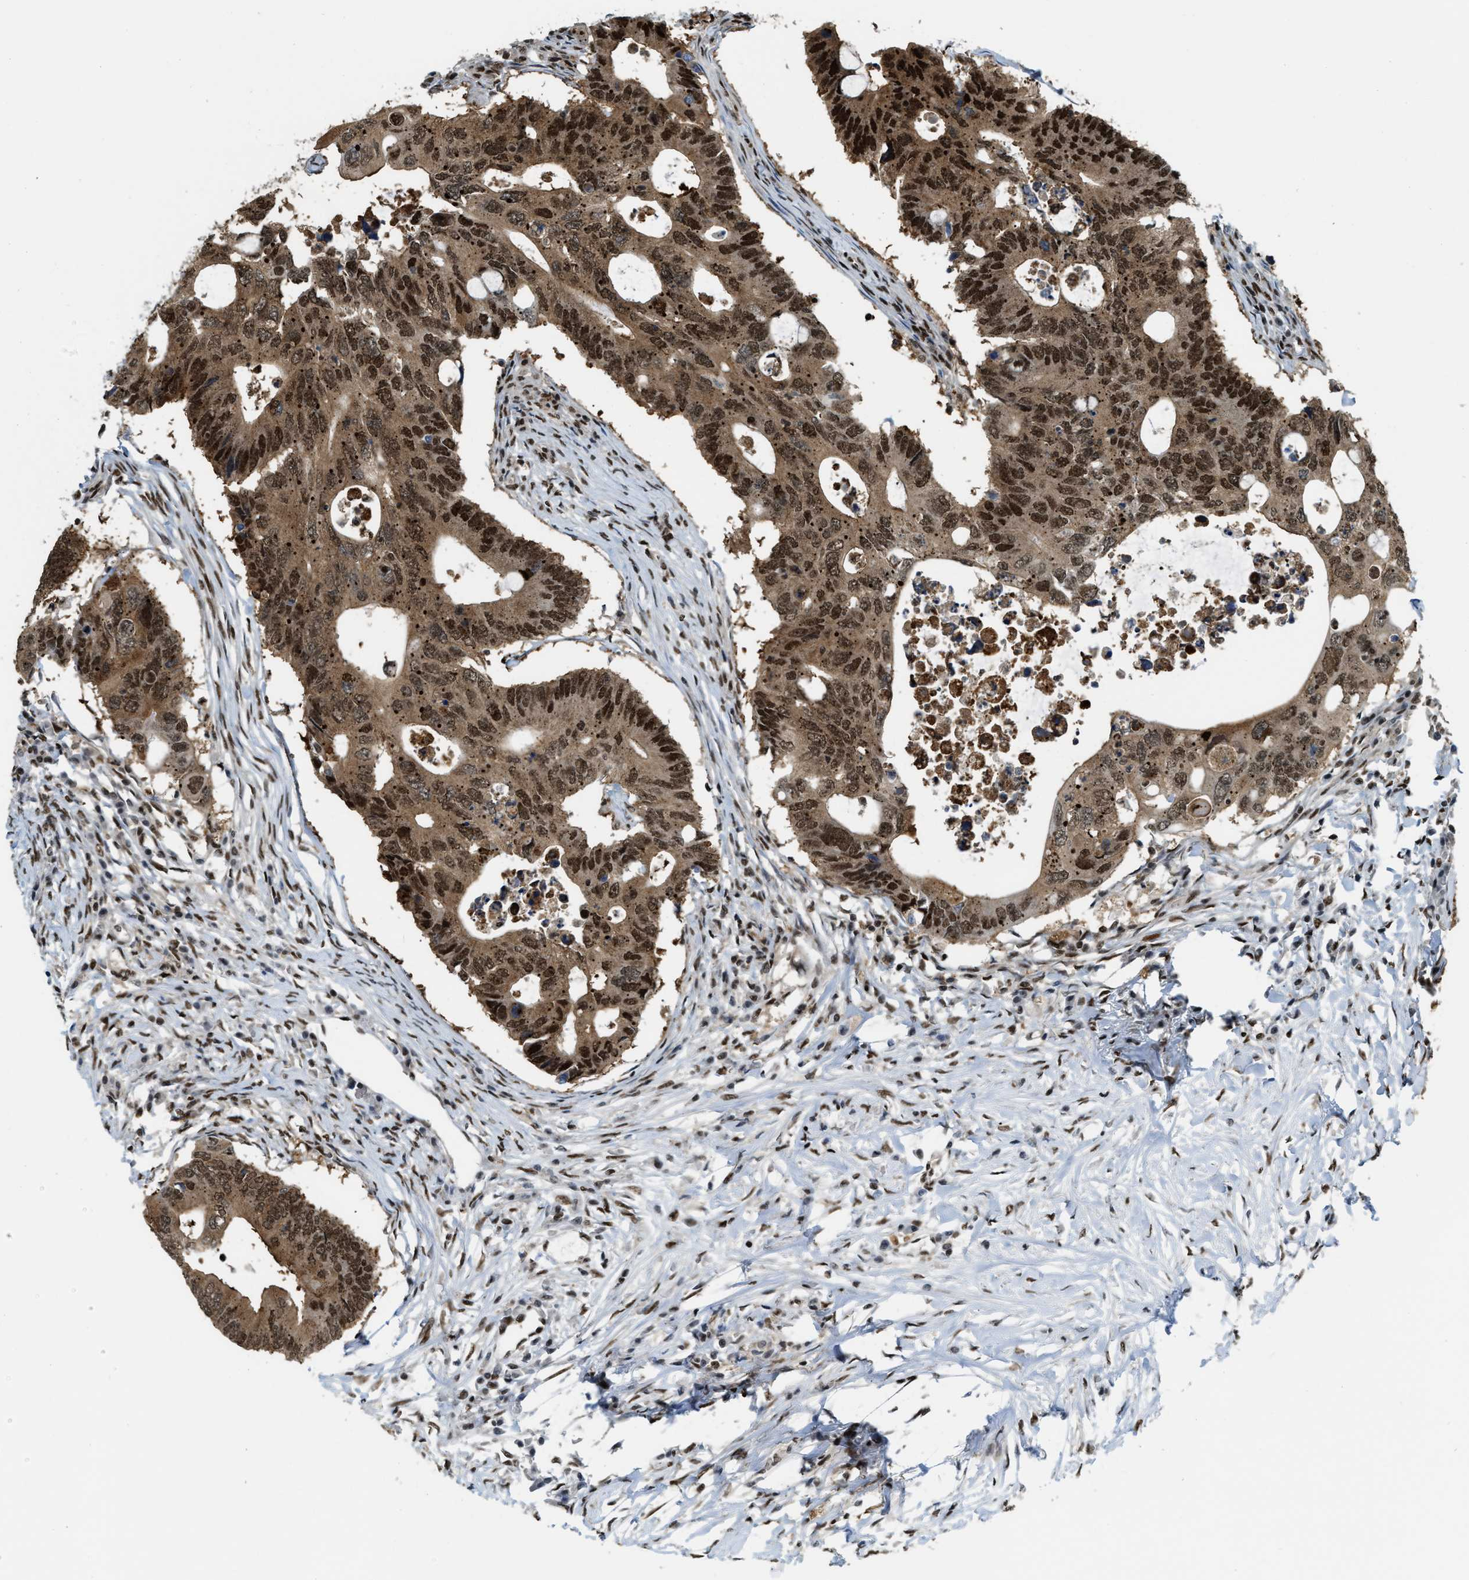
{"staining": {"intensity": "moderate", "quantity": ">75%", "location": "cytoplasmic/membranous,nuclear"}, "tissue": "colorectal cancer", "cell_type": "Tumor cells", "image_type": "cancer", "snomed": [{"axis": "morphology", "description": "Adenocarcinoma, NOS"}, {"axis": "topography", "description": "Colon"}], "caption": "Colorectal cancer (adenocarcinoma) was stained to show a protein in brown. There is medium levels of moderate cytoplasmic/membranous and nuclear positivity in approximately >75% of tumor cells. (IHC, brightfield microscopy, high magnification).", "gene": "NUMA1", "patient": {"sex": "male", "age": 71}}